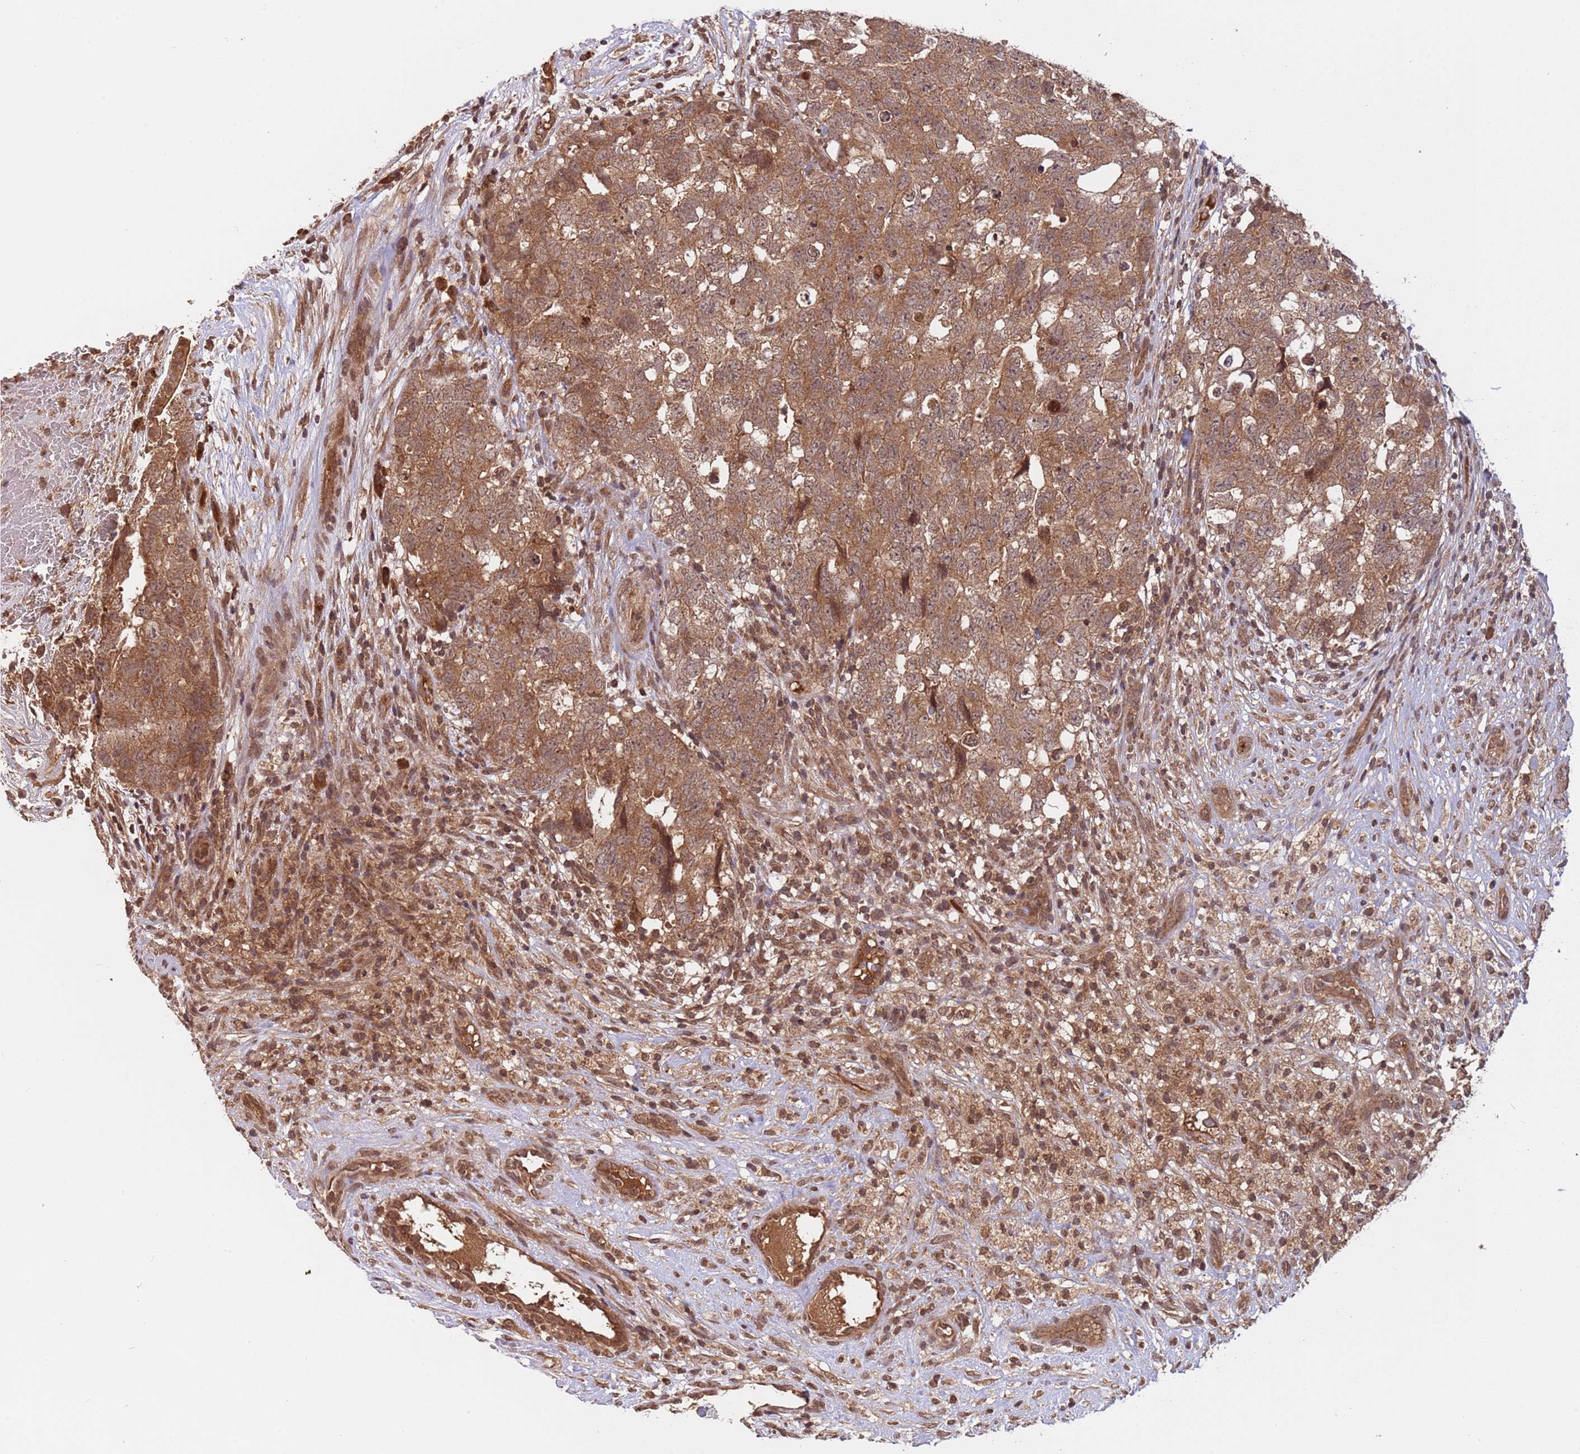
{"staining": {"intensity": "moderate", "quantity": ">75%", "location": "cytoplasmic/membranous"}, "tissue": "testis cancer", "cell_type": "Tumor cells", "image_type": "cancer", "snomed": [{"axis": "morphology", "description": "Seminoma, NOS"}, {"axis": "morphology", "description": "Carcinoma, Embryonal, NOS"}, {"axis": "topography", "description": "Testis"}], "caption": "The immunohistochemical stain shows moderate cytoplasmic/membranous expression in tumor cells of embryonal carcinoma (testis) tissue. The staining was performed using DAB (3,3'-diaminobenzidine), with brown indicating positive protein expression. Nuclei are stained blue with hematoxylin.", "gene": "ERI1", "patient": {"sex": "male", "age": 29}}